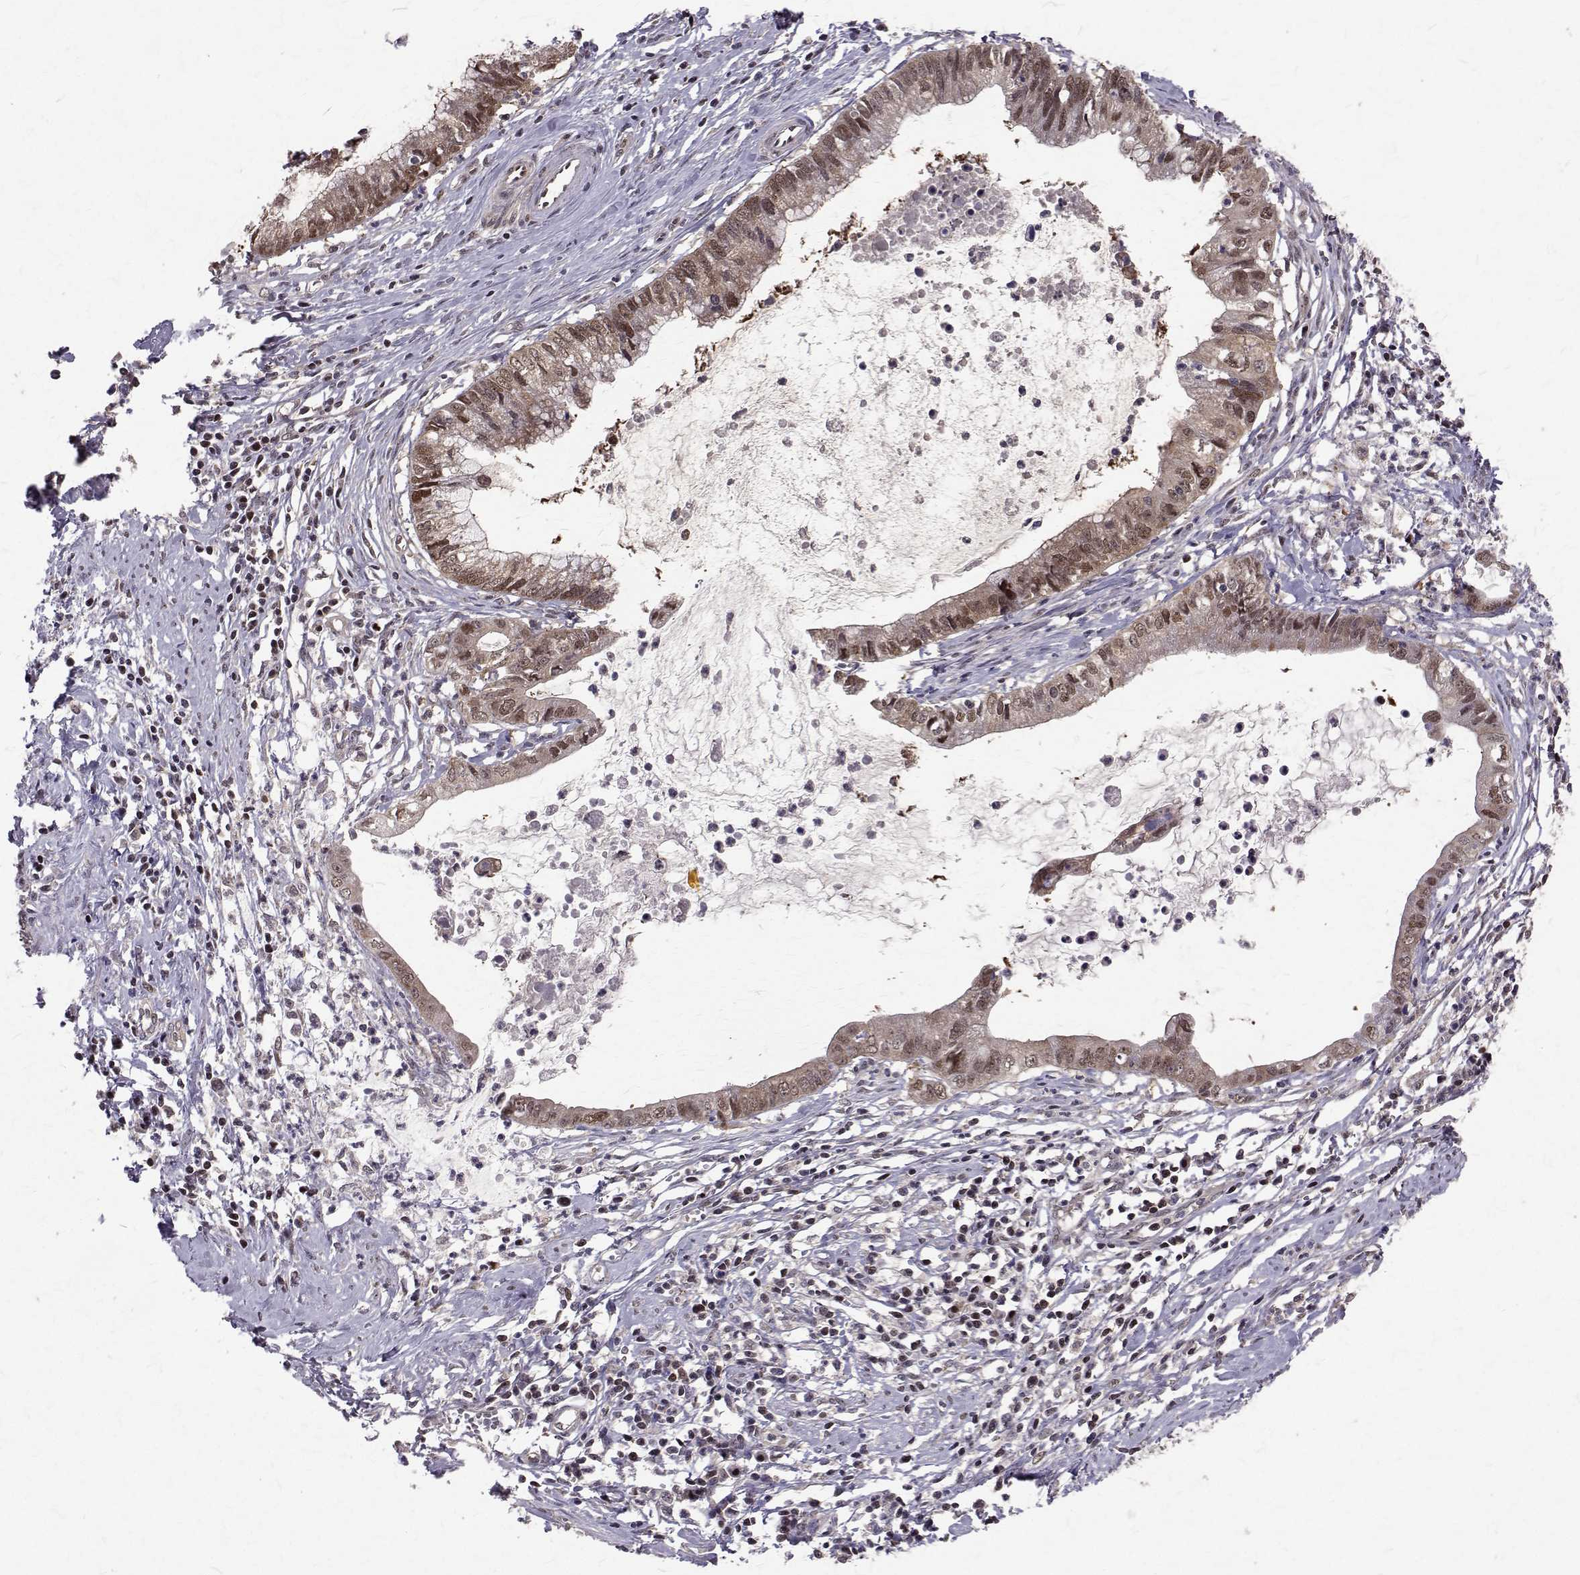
{"staining": {"intensity": "moderate", "quantity": ">75%", "location": "cytoplasmic/membranous,nuclear"}, "tissue": "cervical cancer", "cell_type": "Tumor cells", "image_type": "cancer", "snomed": [{"axis": "morphology", "description": "Normal tissue, NOS"}, {"axis": "morphology", "description": "Adenocarcinoma, NOS"}, {"axis": "topography", "description": "Cervix"}], "caption": "Tumor cells demonstrate medium levels of moderate cytoplasmic/membranous and nuclear expression in approximately >75% of cells in cervical cancer.", "gene": "NIF3L1", "patient": {"sex": "female", "age": 38}}